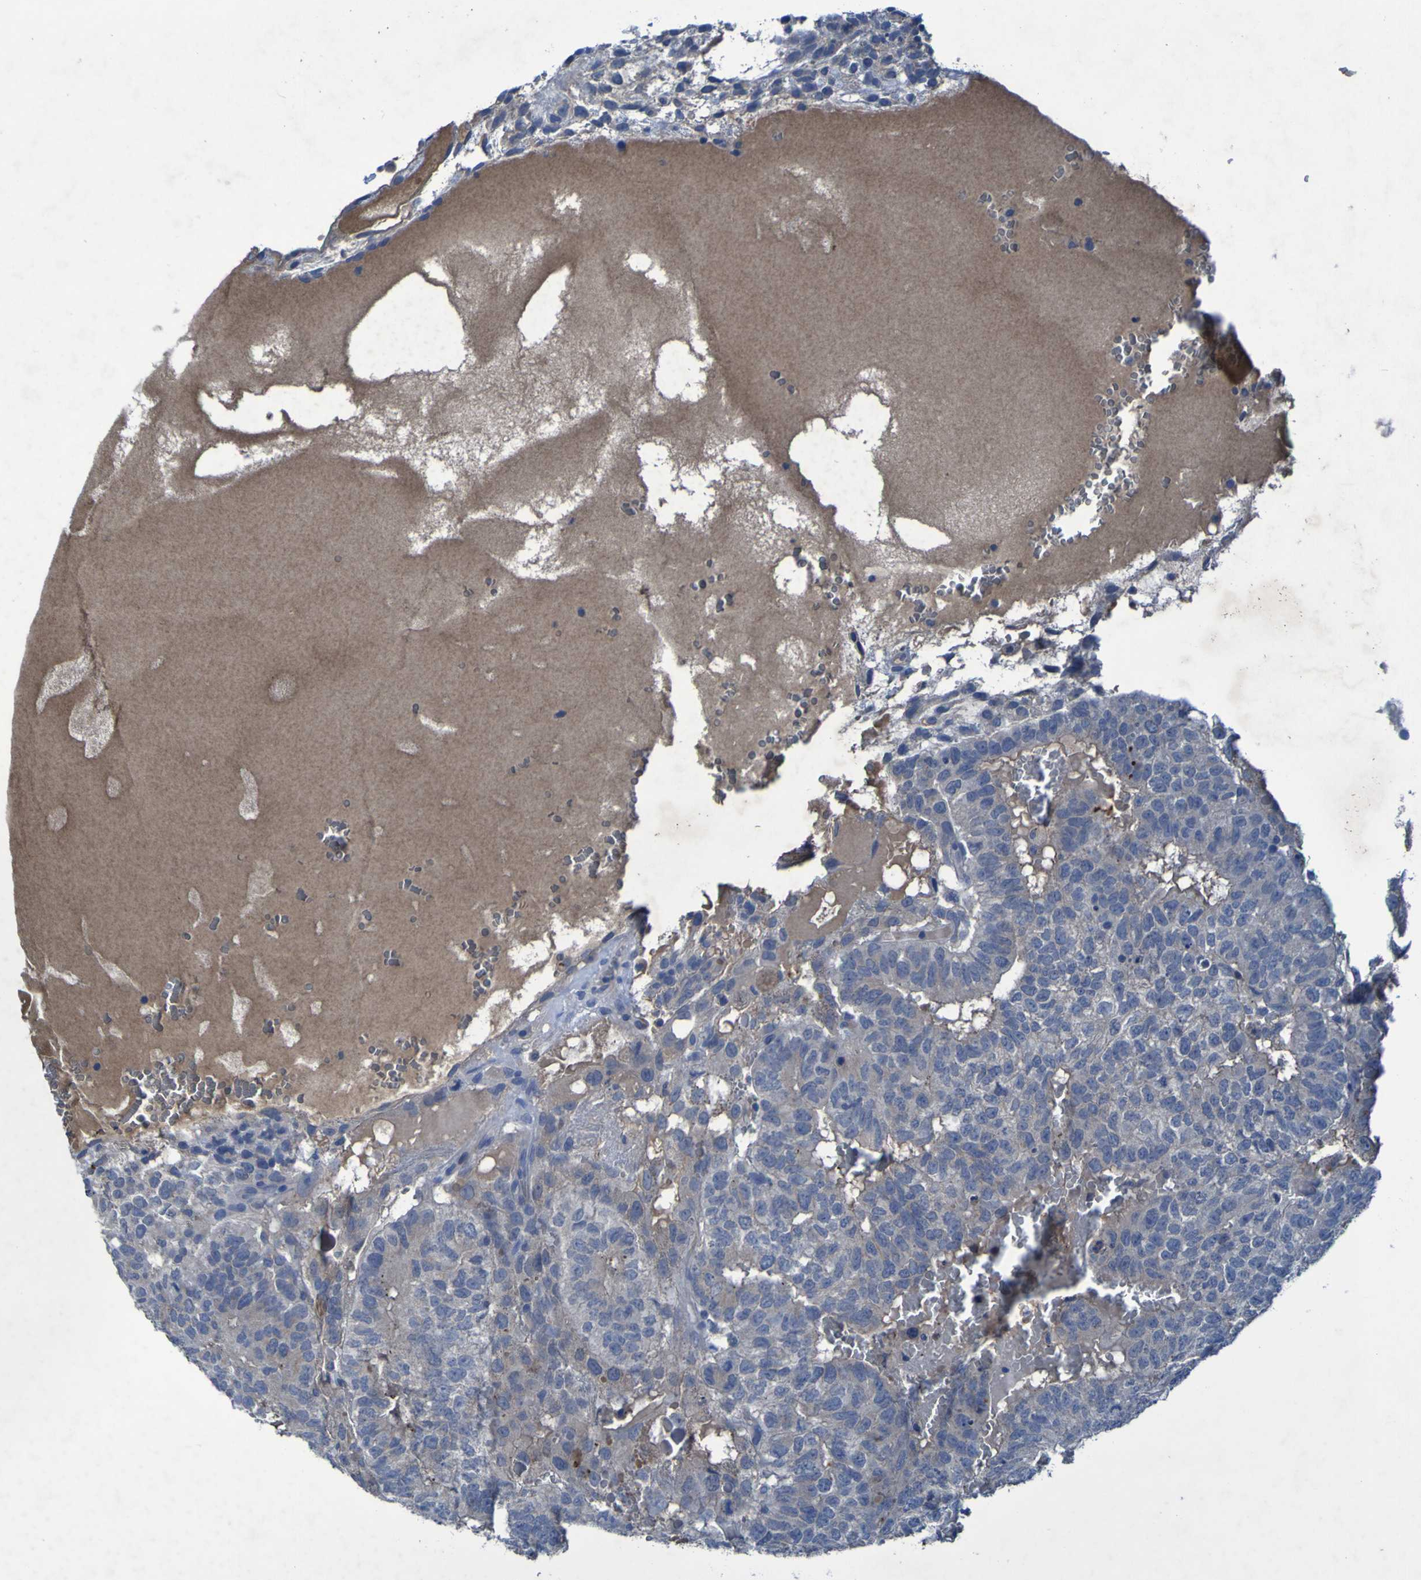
{"staining": {"intensity": "negative", "quantity": "none", "location": "none"}, "tissue": "testis cancer", "cell_type": "Tumor cells", "image_type": "cancer", "snomed": [{"axis": "morphology", "description": "Seminoma, NOS"}, {"axis": "morphology", "description": "Carcinoma, Embryonal, NOS"}, {"axis": "topography", "description": "Testis"}], "caption": "DAB immunohistochemical staining of testis cancer shows no significant staining in tumor cells.", "gene": "SGK2", "patient": {"sex": "male", "age": 52}}